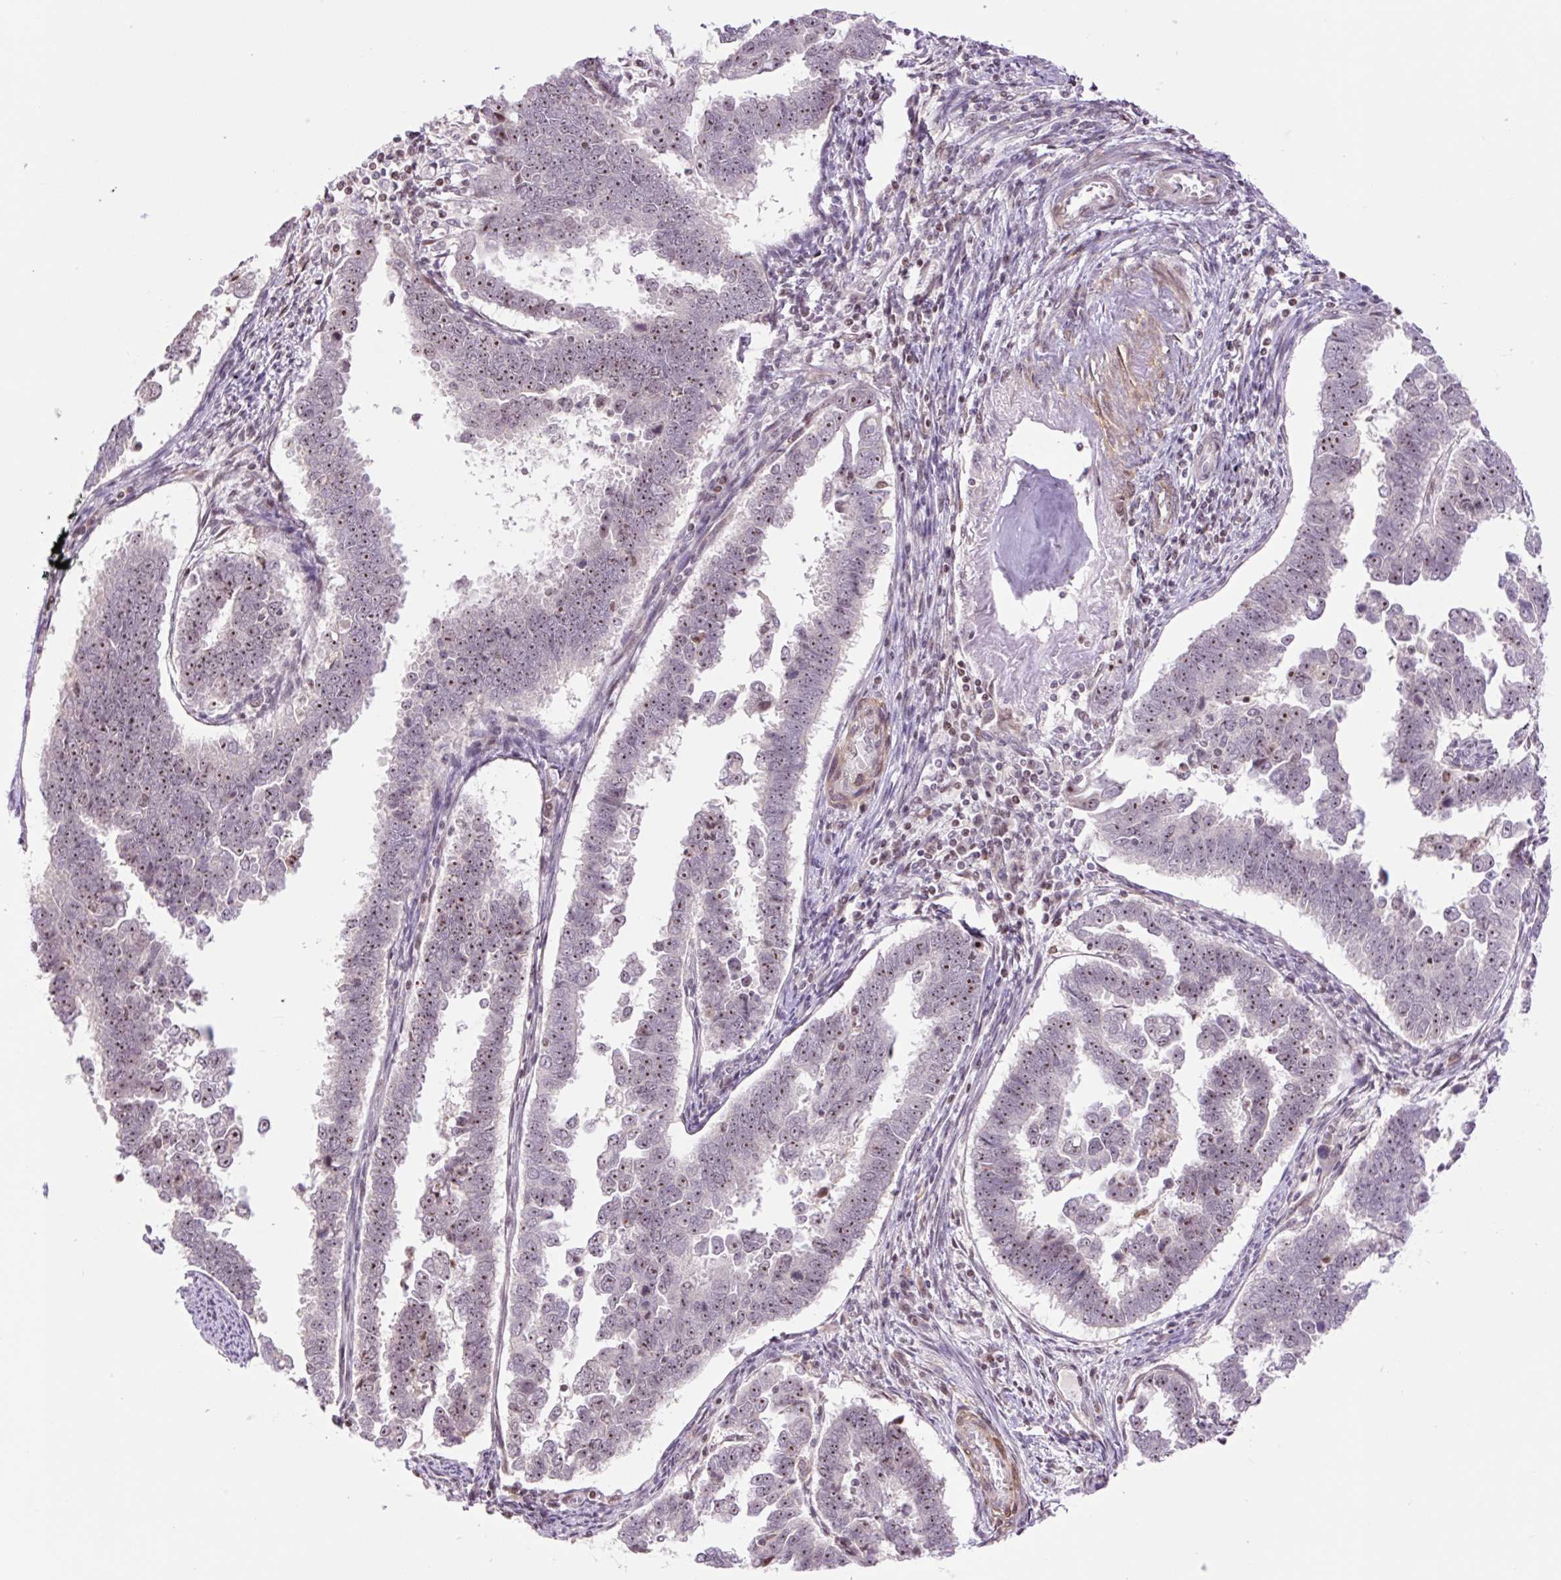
{"staining": {"intensity": "moderate", "quantity": ">75%", "location": "nuclear"}, "tissue": "endometrial cancer", "cell_type": "Tumor cells", "image_type": "cancer", "snomed": [{"axis": "morphology", "description": "Adenocarcinoma, NOS"}, {"axis": "topography", "description": "Endometrium"}], "caption": "Immunohistochemical staining of endometrial adenocarcinoma shows medium levels of moderate nuclear protein positivity in about >75% of tumor cells.", "gene": "ZNF417", "patient": {"sex": "female", "age": 75}}